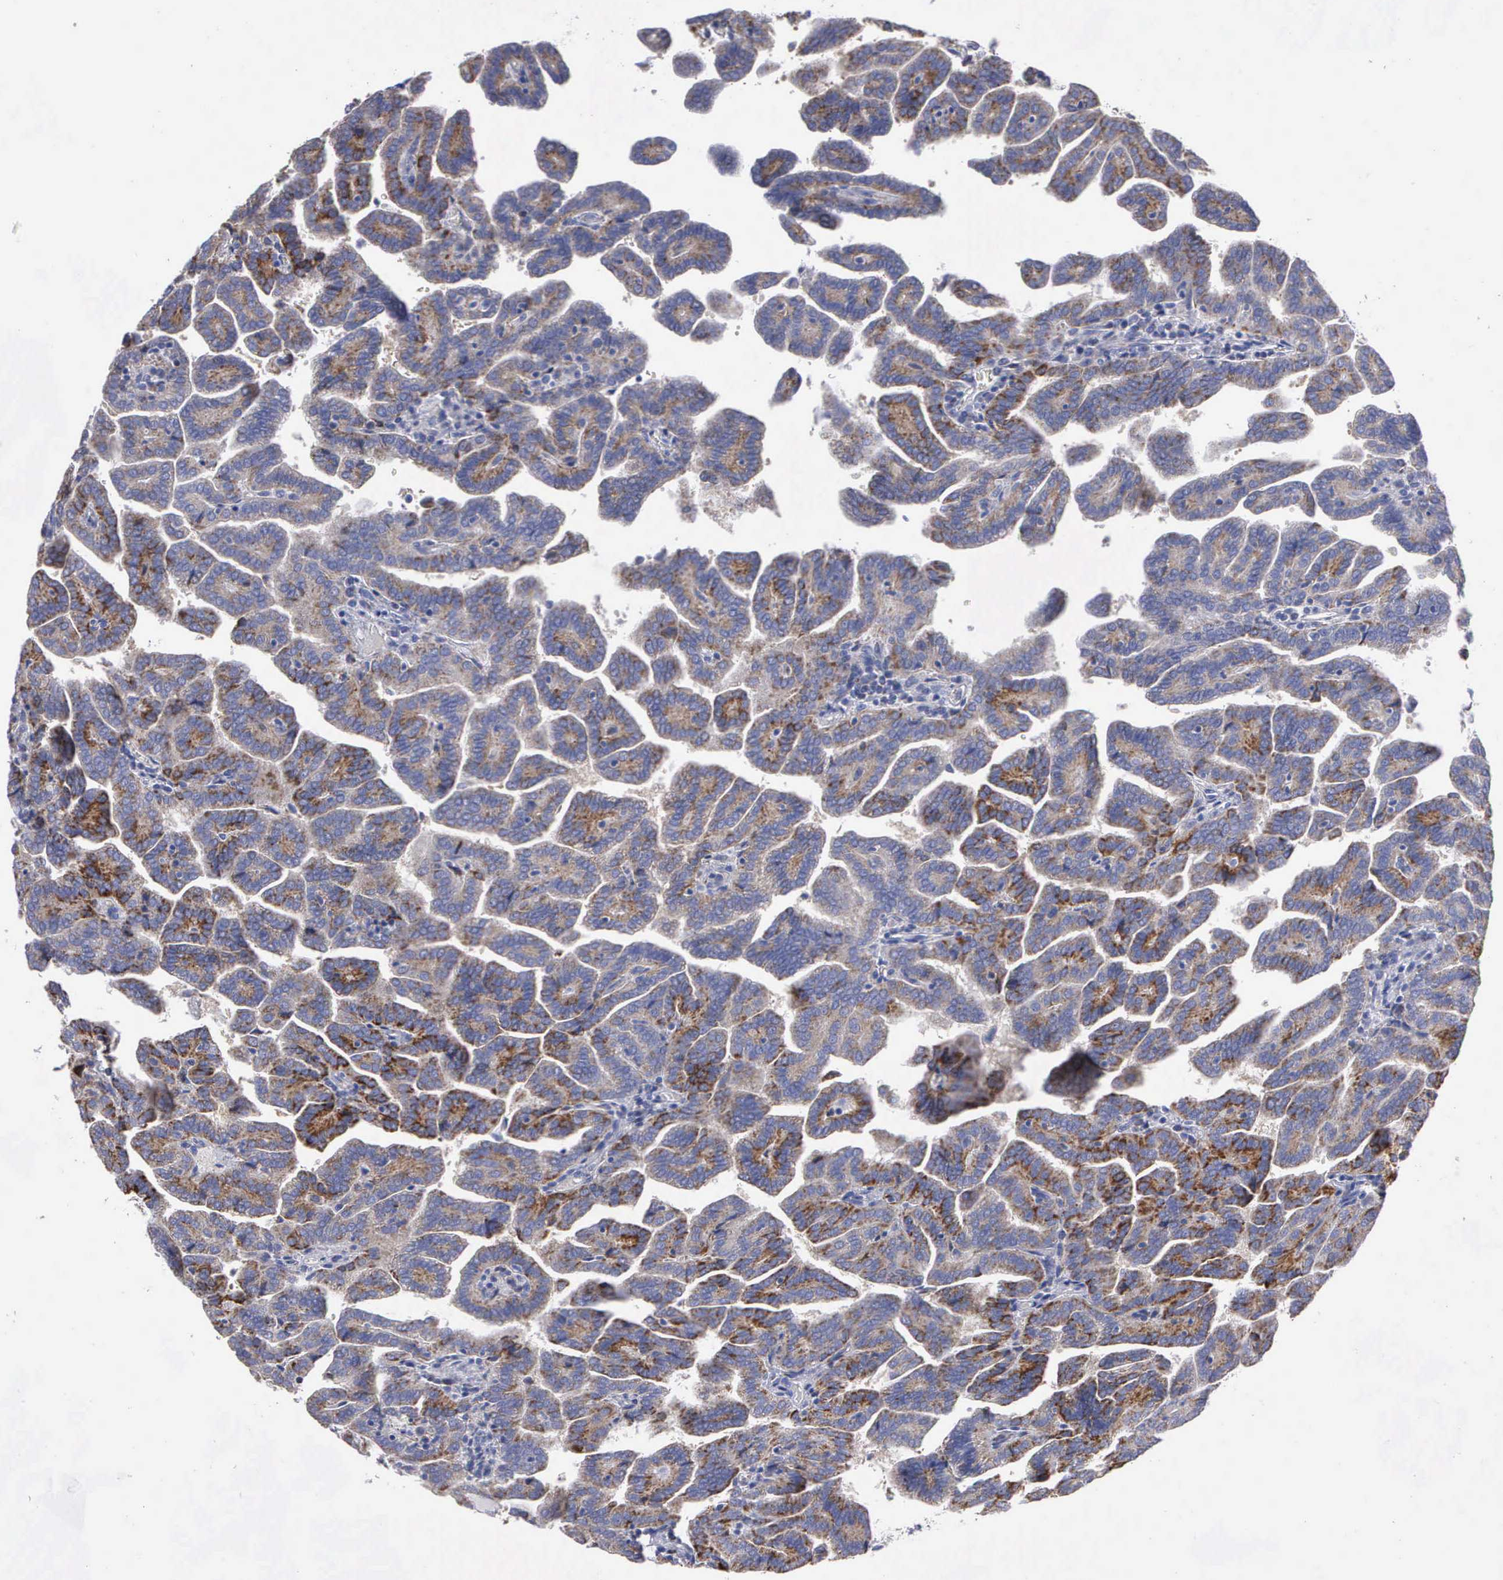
{"staining": {"intensity": "moderate", "quantity": ">75%", "location": "cytoplasmic/membranous"}, "tissue": "renal cancer", "cell_type": "Tumor cells", "image_type": "cancer", "snomed": [{"axis": "morphology", "description": "Adenocarcinoma, NOS"}, {"axis": "topography", "description": "Kidney"}], "caption": "Renal cancer (adenocarcinoma) tissue shows moderate cytoplasmic/membranous staining in about >75% of tumor cells", "gene": "APOOL", "patient": {"sex": "male", "age": 61}}